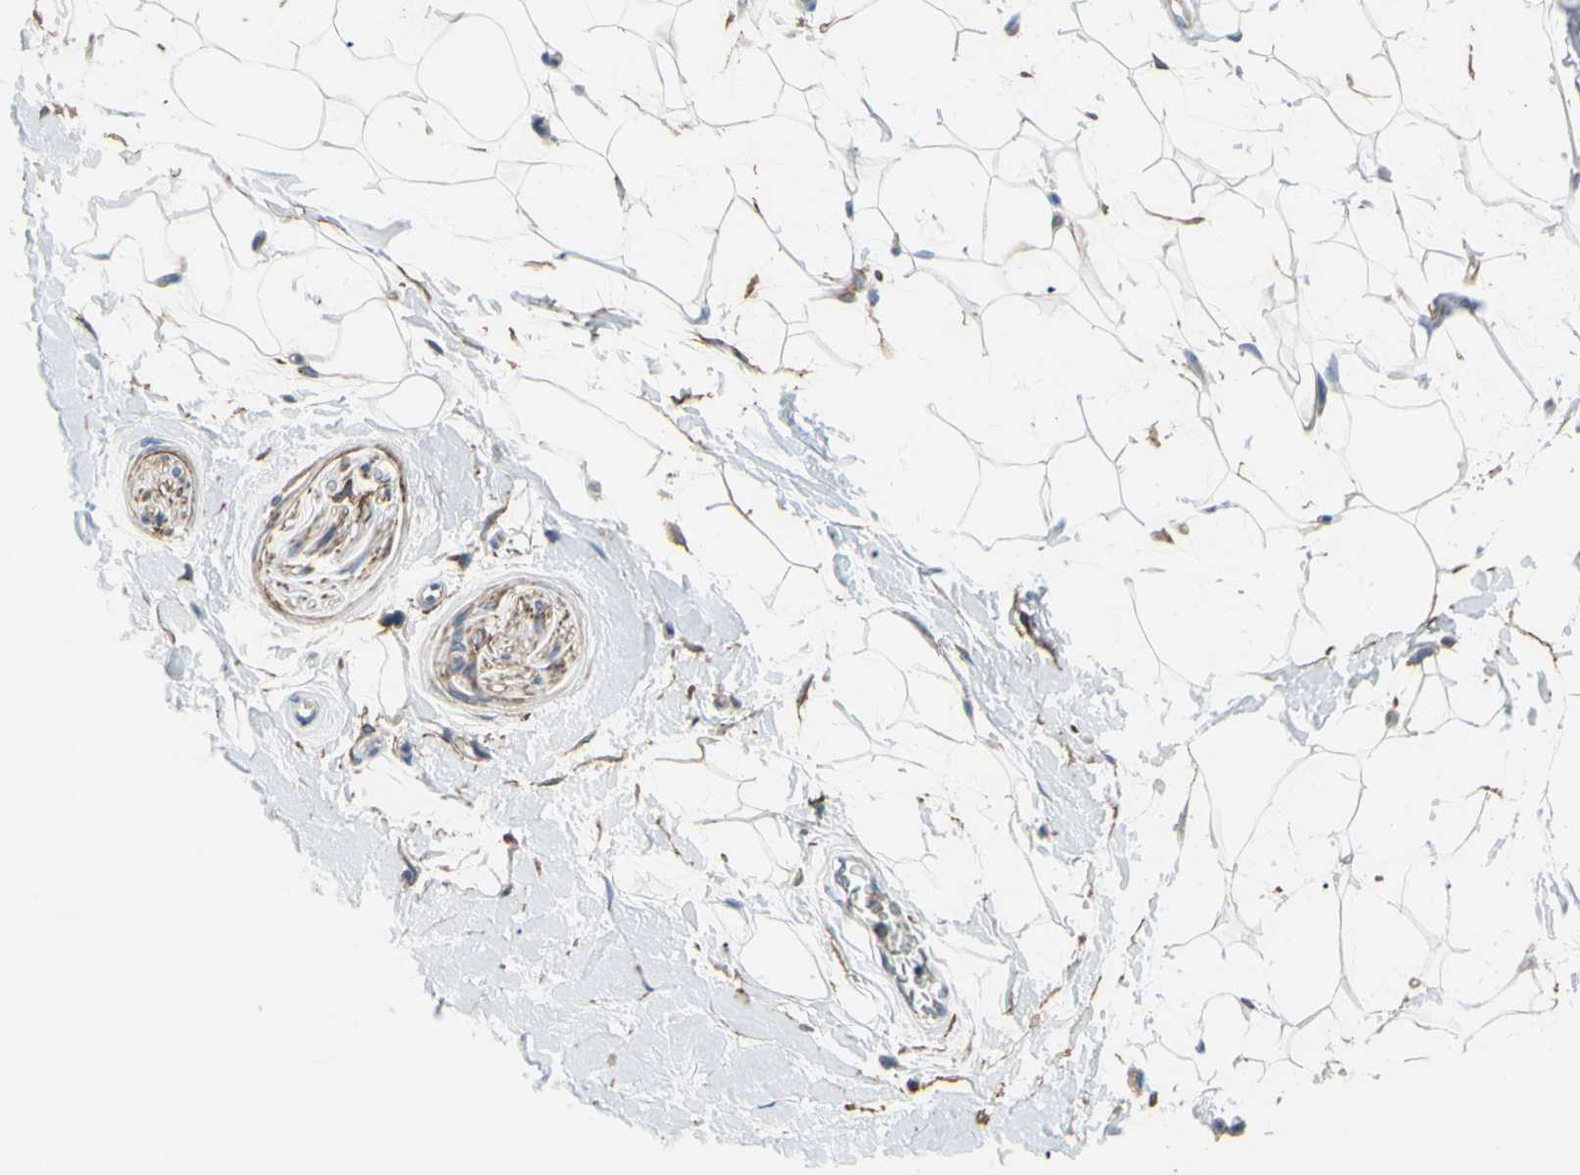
{"staining": {"intensity": "negative", "quantity": "none", "location": "none"}, "tissue": "adipose tissue", "cell_type": "Adipocytes", "image_type": "normal", "snomed": [{"axis": "morphology", "description": "Normal tissue, NOS"}, {"axis": "topography", "description": "Soft tissue"}], "caption": "Immunohistochemical staining of unremarkable adipose tissue exhibits no significant positivity in adipocytes.", "gene": "ADD1", "patient": {"sex": "male", "age": 72}}